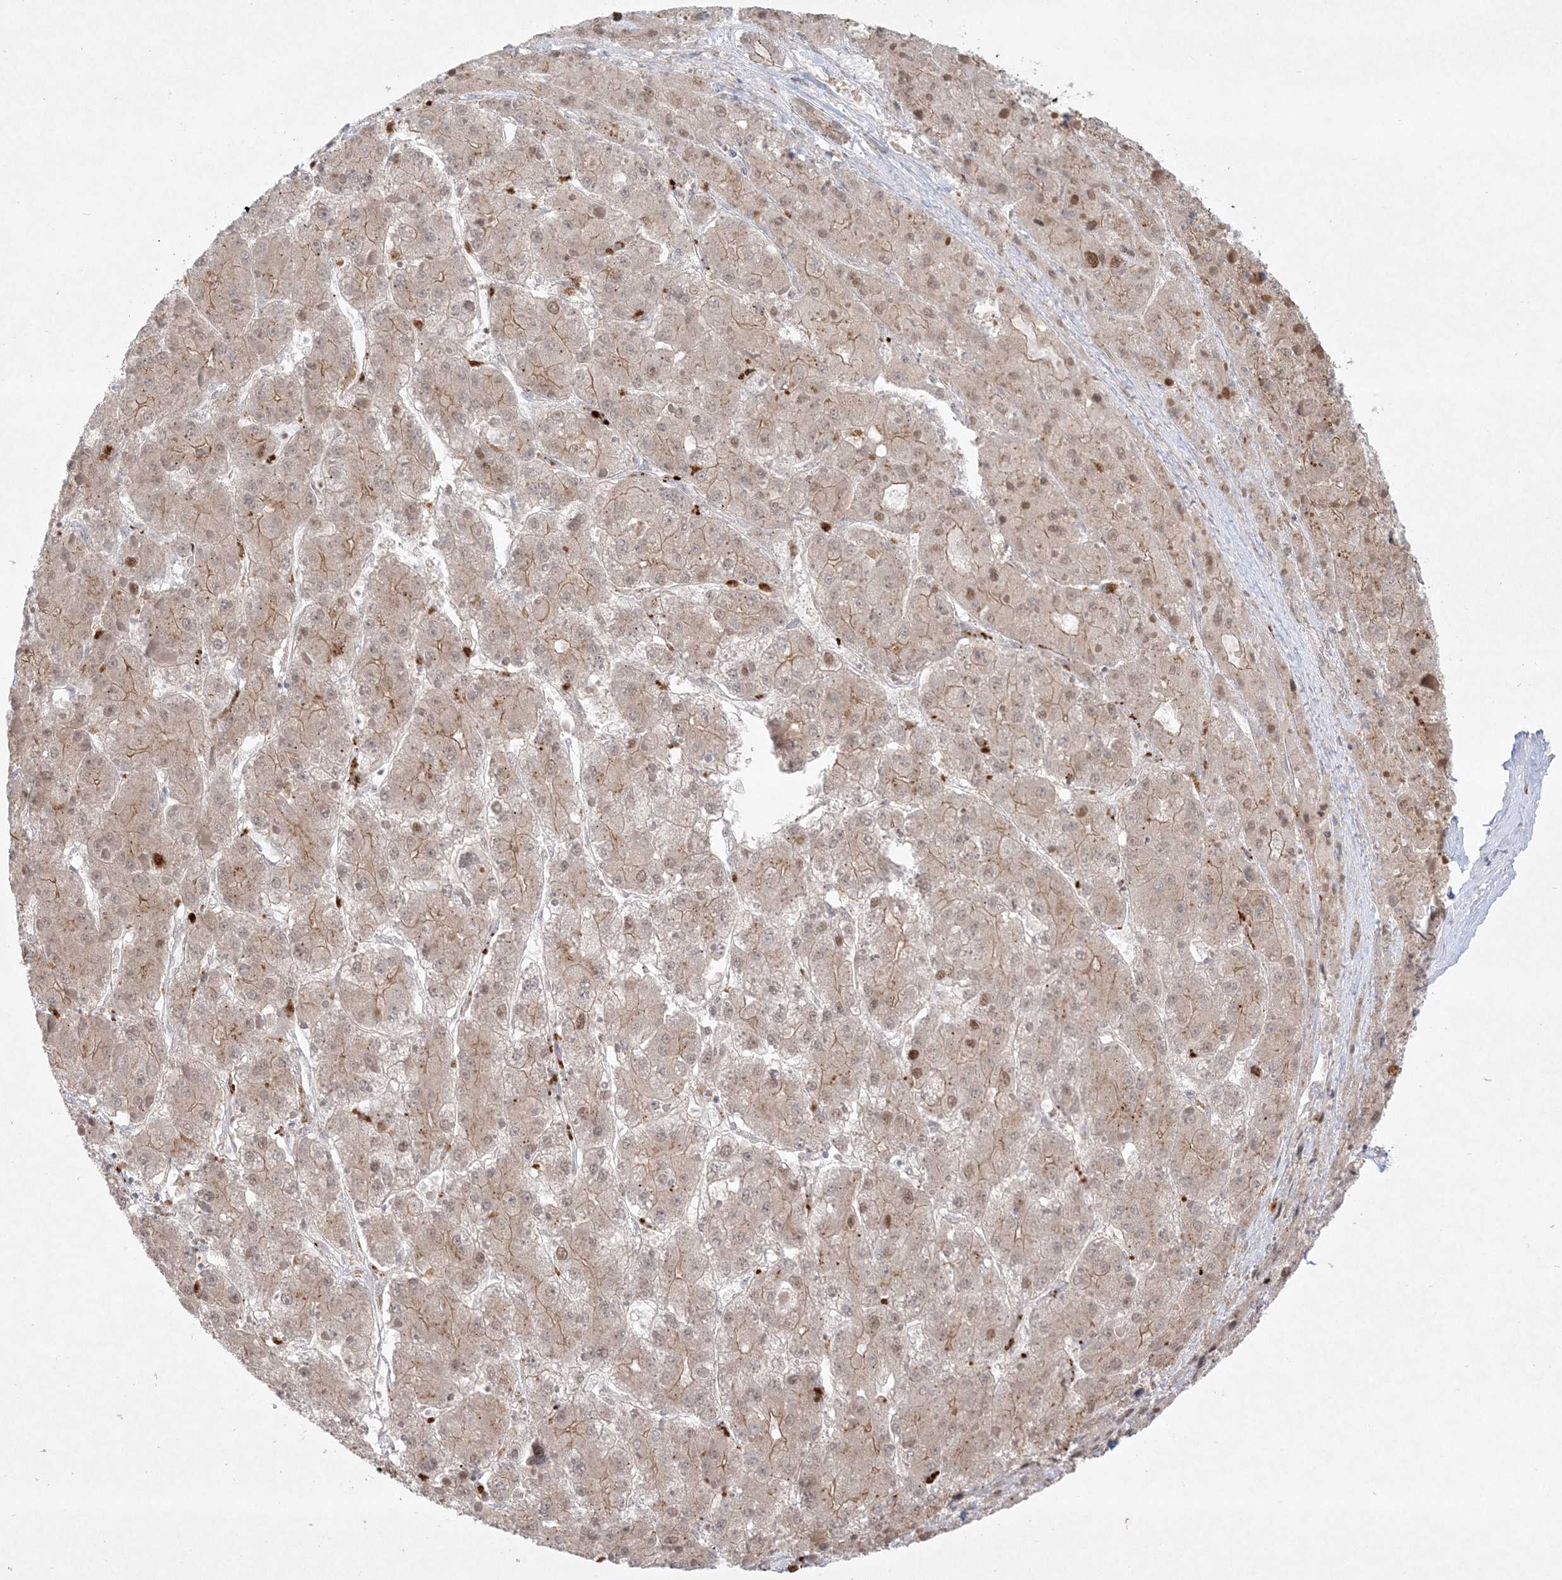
{"staining": {"intensity": "weak", "quantity": ">75%", "location": "cytoplasmic/membranous,nuclear"}, "tissue": "liver cancer", "cell_type": "Tumor cells", "image_type": "cancer", "snomed": [{"axis": "morphology", "description": "Carcinoma, Hepatocellular, NOS"}, {"axis": "topography", "description": "Liver"}], "caption": "High-magnification brightfield microscopy of liver cancer (hepatocellular carcinoma) stained with DAB (brown) and counterstained with hematoxylin (blue). tumor cells exhibit weak cytoplasmic/membranous and nuclear expression is seen in approximately>75% of cells.", "gene": "PTK6", "patient": {"sex": "female", "age": 73}}